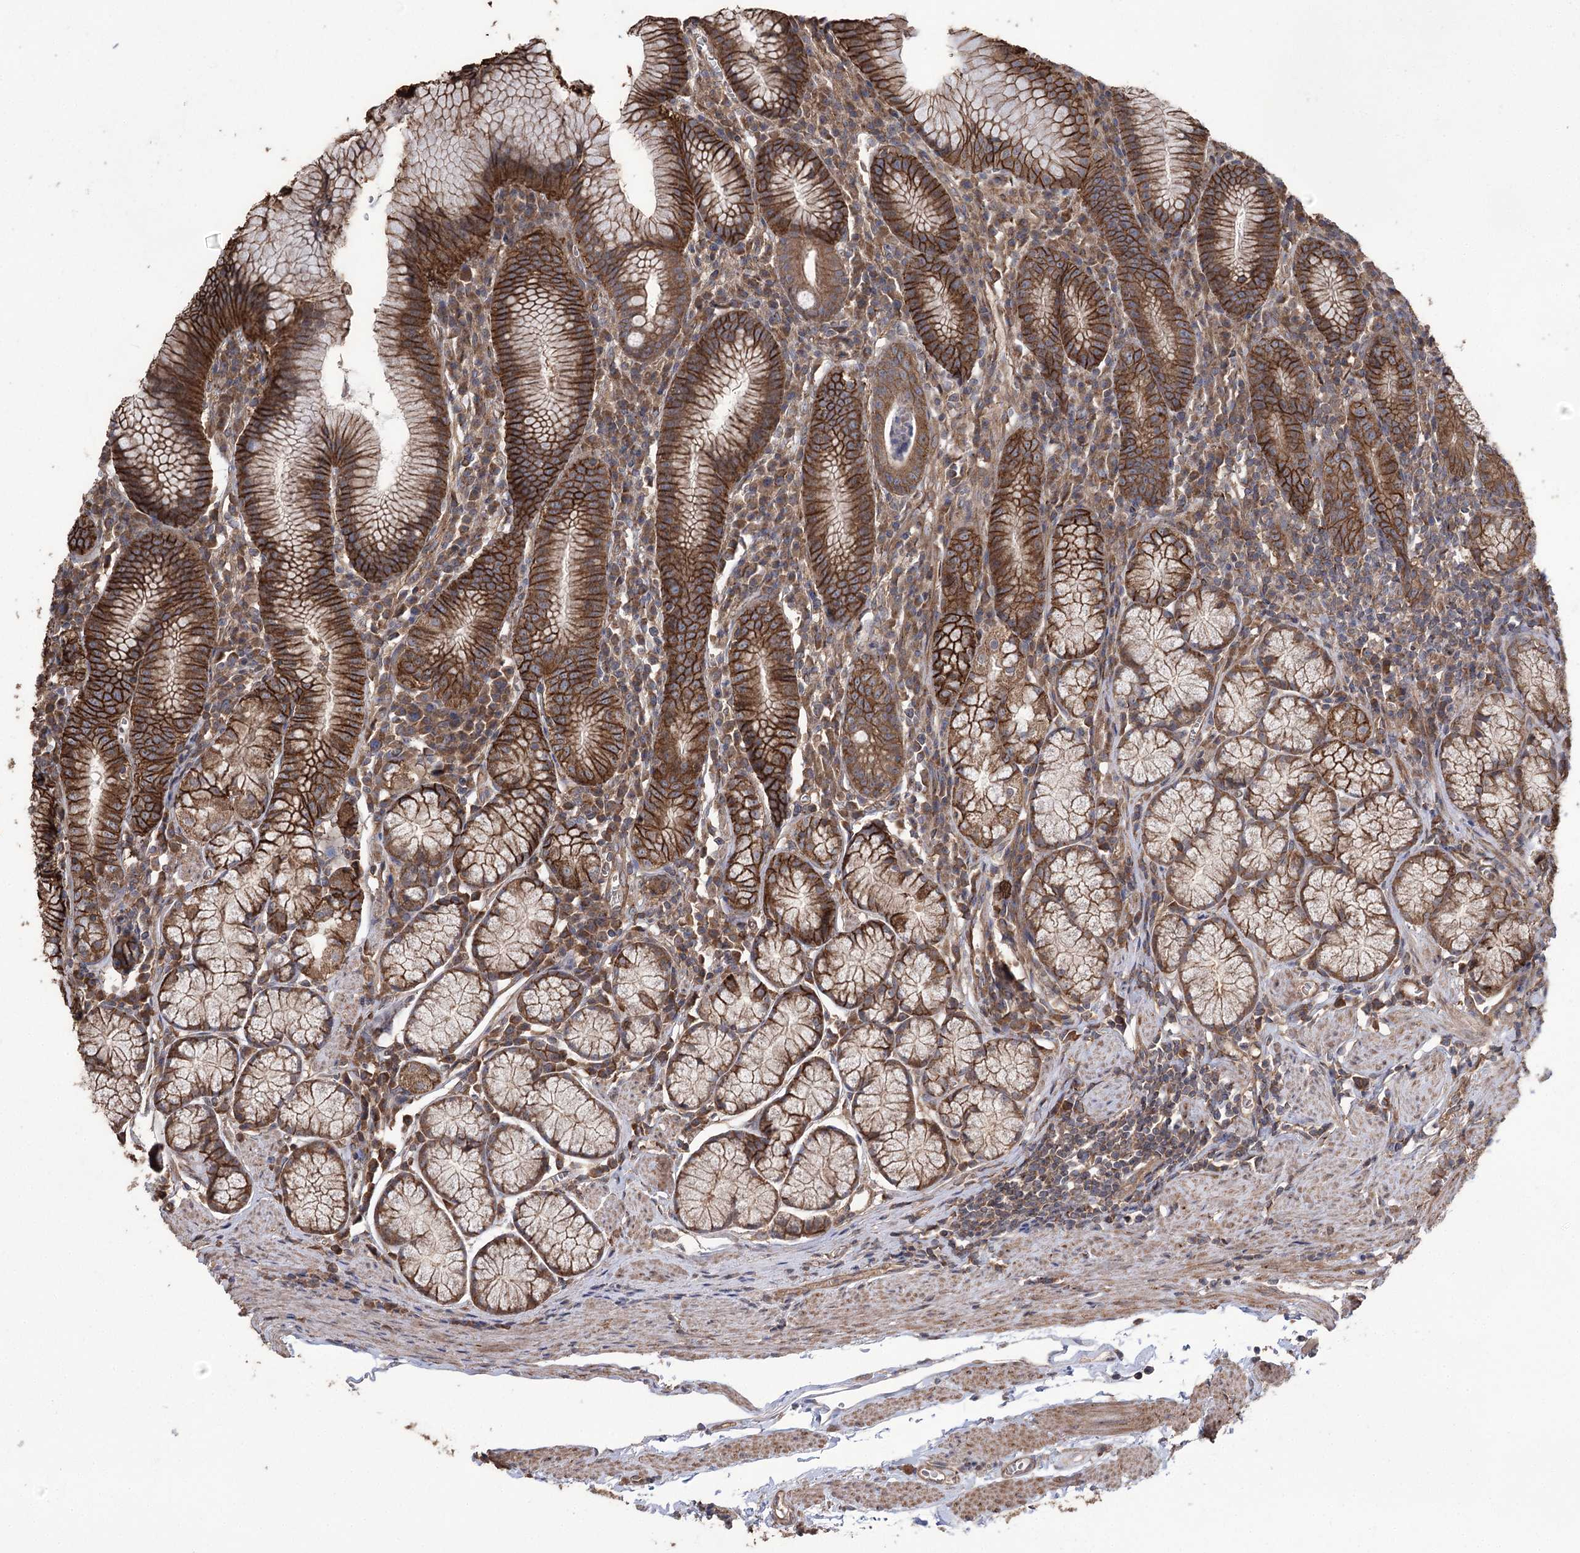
{"staining": {"intensity": "strong", "quantity": ">75%", "location": "cytoplasmic/membranous"}, "tissue": "stomach", "cell_type": "Glandular cells", "image_type": "normal", "snomed": [{"axis": "morphology", "description": "Normal tissue, NOS"}, {"axis": "topography", "description": "Stomach"}], "caption": "Immunohistochemical staining of normal stomach reveals strong cytoplasmic/membranous protein positivity in about >75% of glandular cells.", "gene": "PRSS53", "patient": {"sex": "male", "age": 55}}